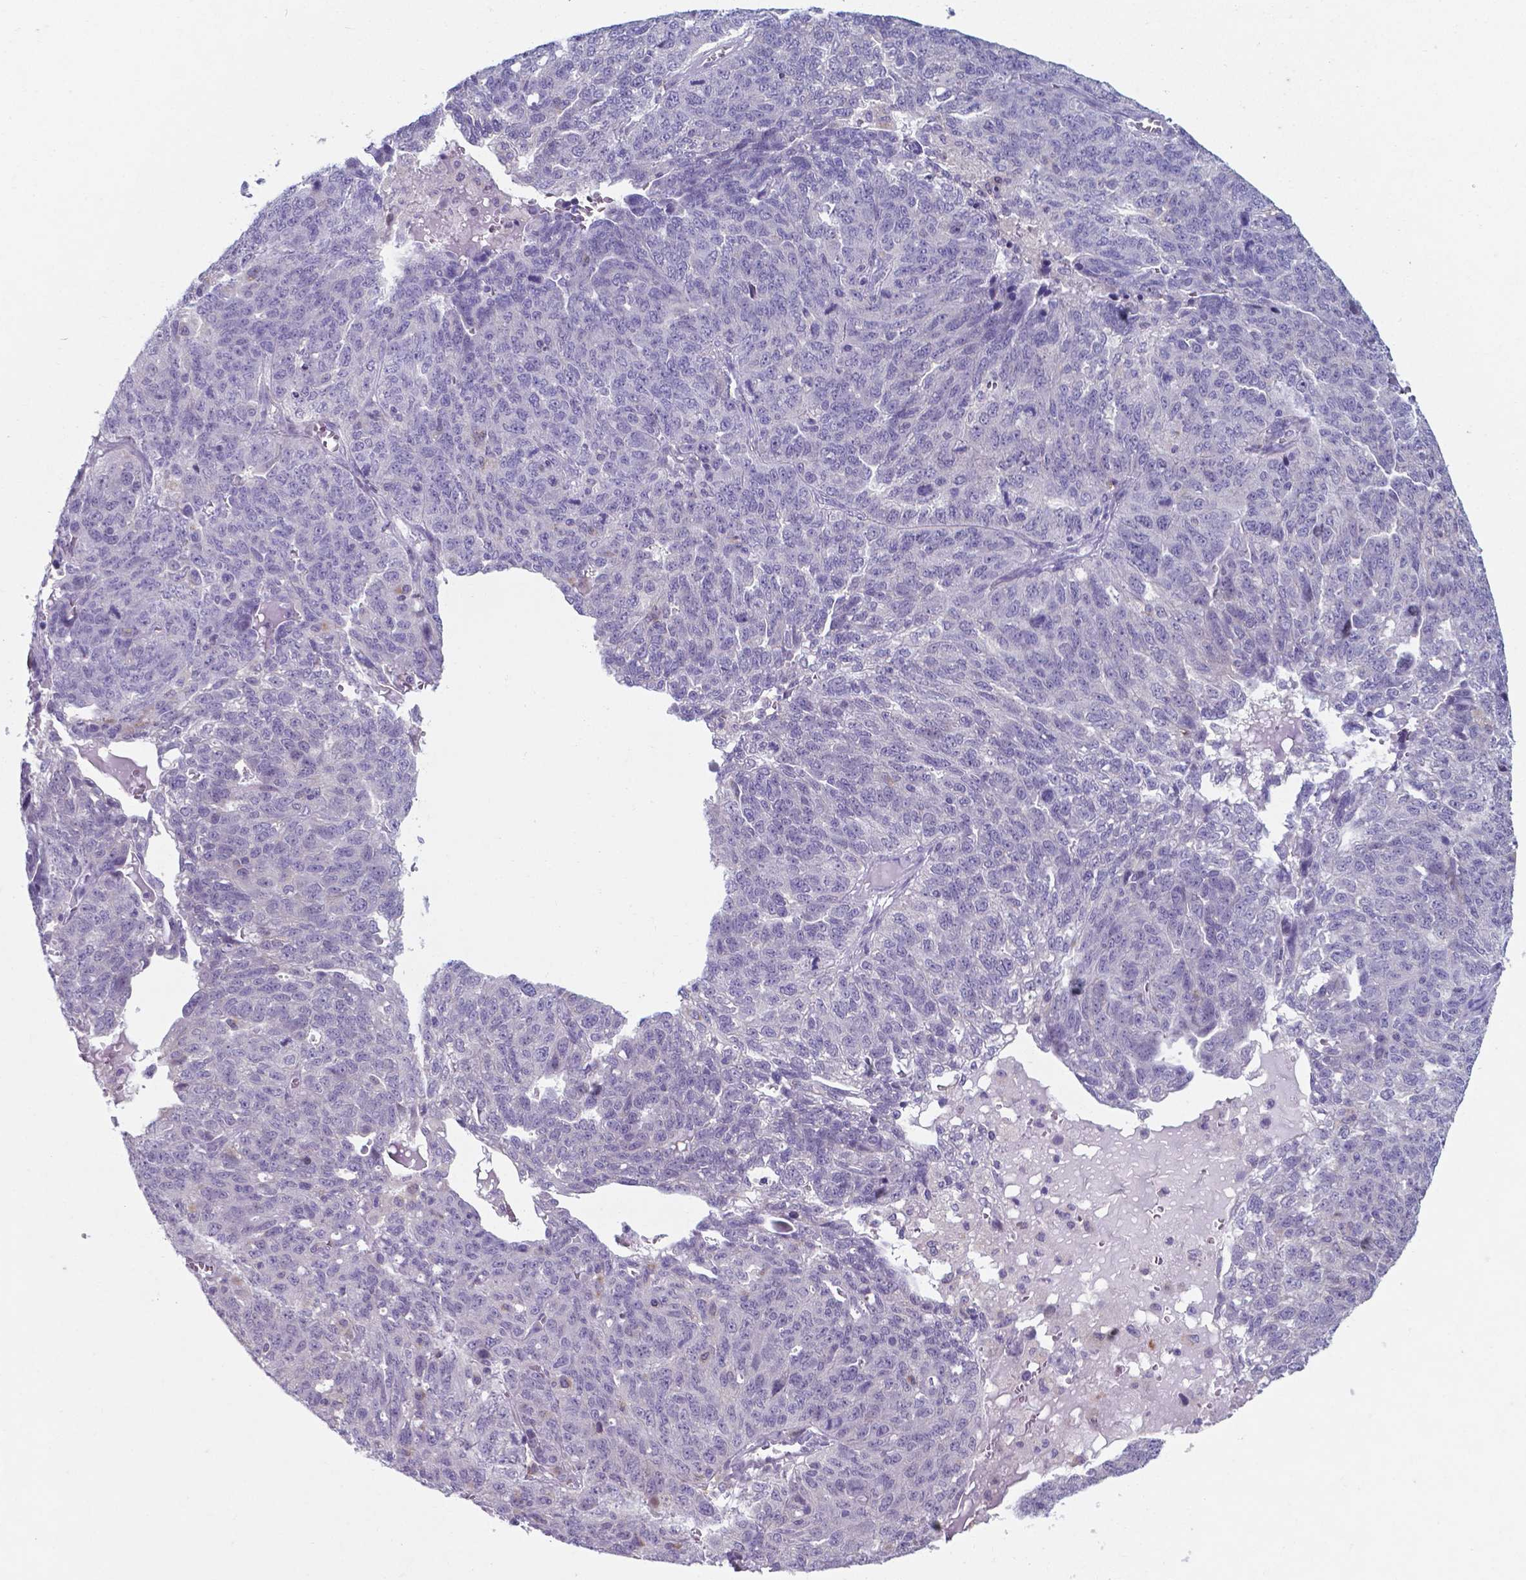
{"staining": {"intensity": "negative", "quantity": "none", "location": "none"}, "tissue": "ovarian cancer", "cell_type": "Tumor cells", "image_type": "cancer", "snomed": [{"axis": "morphology", "description": "Cystadenocarcinoma, serous, NOS"}, {"axis": "topography", "description": "Ovary"}], "caption": "A photomicrograph of human ovarian cancer (serous cystadenocarcinoma) is negative for staining in tumor cells.", "gene": "AP5B1", "patient": {"sex": "female", "age": 71}}